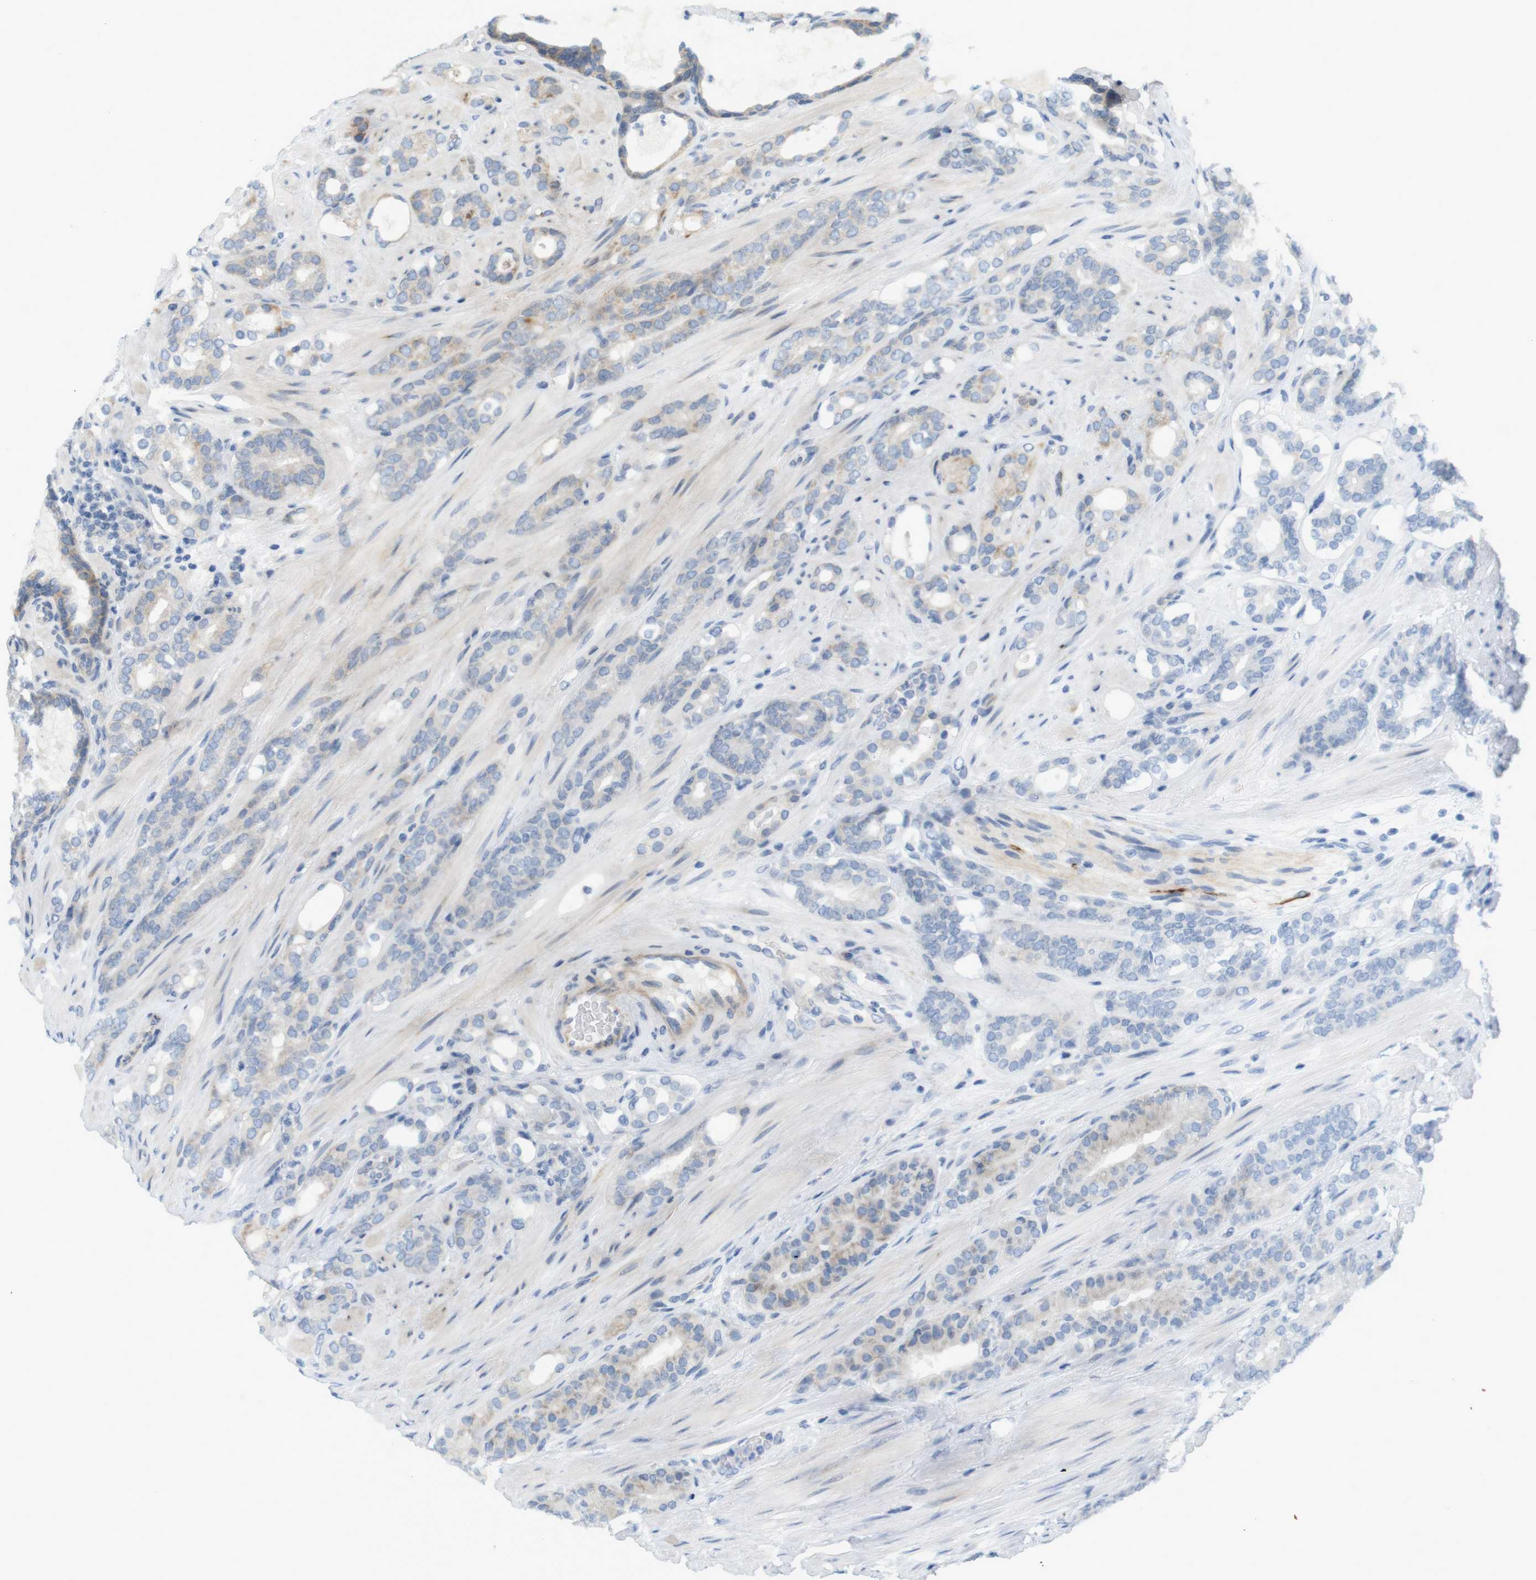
{"staining": {"intensity": "moderate", "quantity": "<25%", "location": "cytoplasmic/membranous"}, "tissue": "prostate cancer", "cell_type": "Tumor cells", "image_type": "cancer", "snomed": [{"axis": "morphology", "description": "Adenocarcinoma, Low grade"}, {"axis": "topography", "description": "Prostate"}], "caption": "This is a micrograph of IHC staining of prostate cancer, which shows moderate staining in the cytoplasmic/membranous of tumor cells.", "gene": "GJC3", "patient": {"sex": "male", "age": 63}}